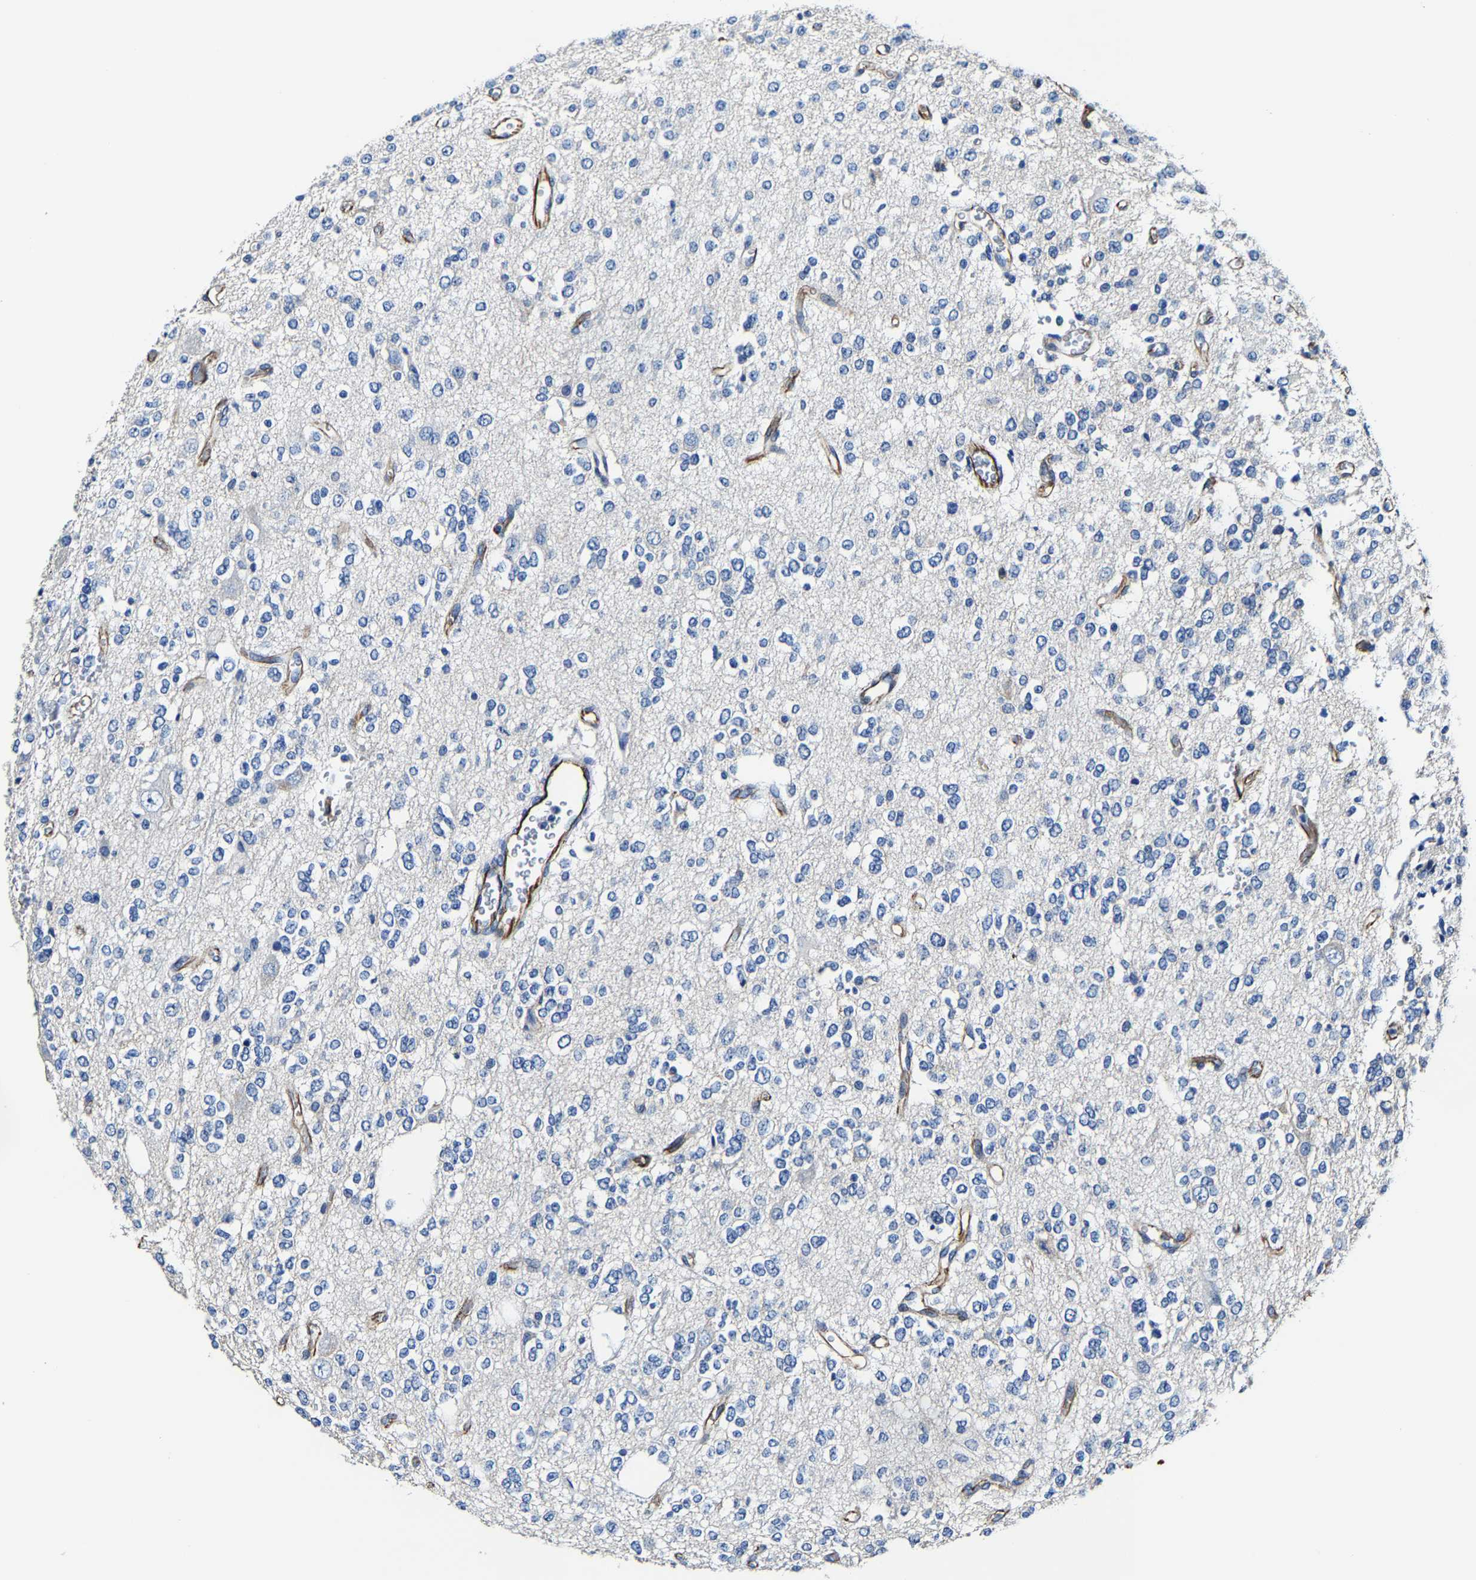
{"staining": {"intensity": "negative", "quantity": "none", "location": "none"}, "tissue": "glioma", "cell_type": "Tumor cells", "image_type": "cancer", "snomed": [{"axis": "morphology", "description": "Glioma, malignant, Low grade"}, {"axis": "topography", "description": "Brain"}], "caption": "High power microscopy histopathology image of an immunohistochemistry image of glioma, revealing no significant staining in tumor cells.", "gene": "MMEL1", "patient": {"sex": "male", "age": 38}}